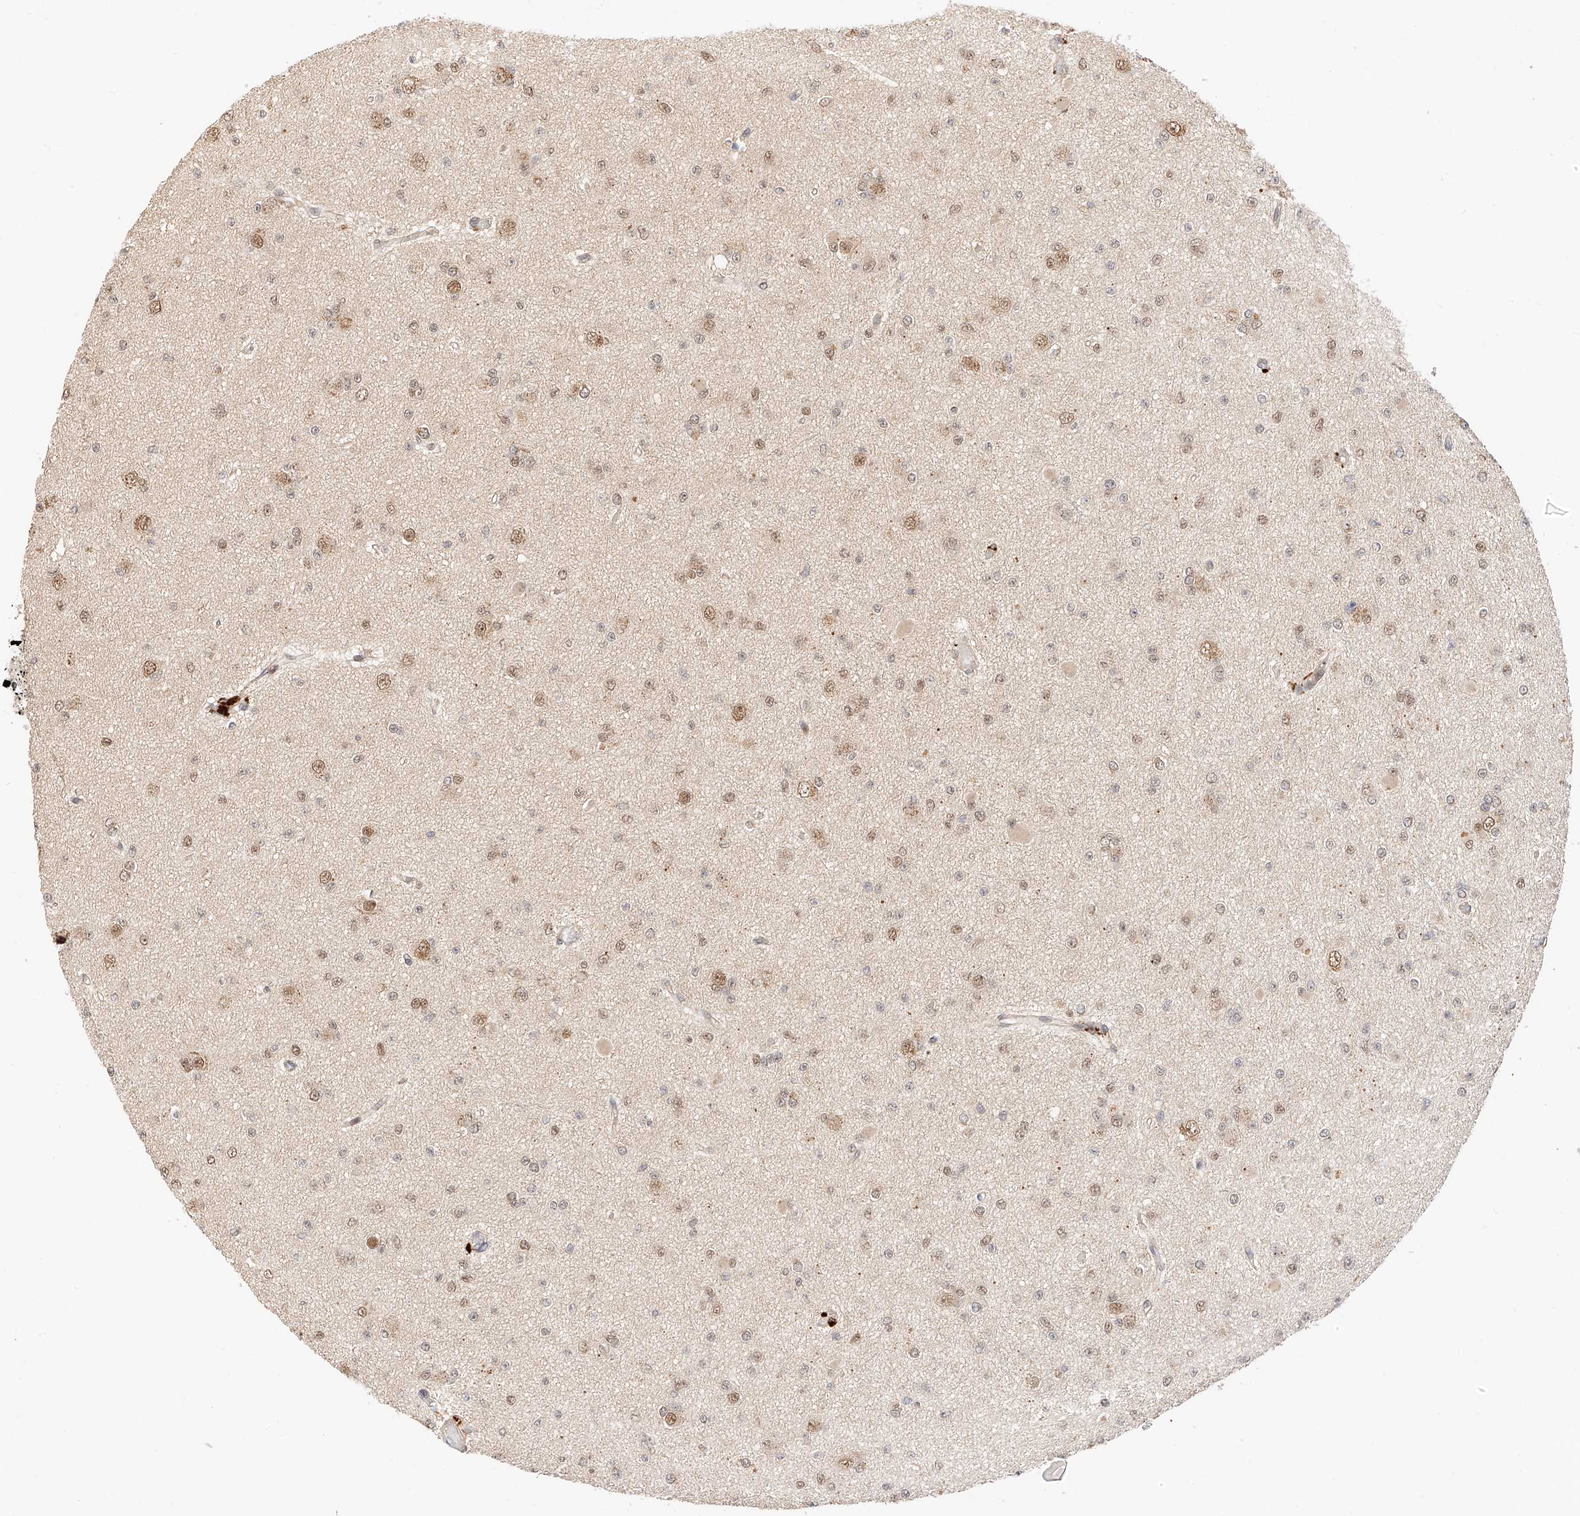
{"staining": {"intensity": "moderate", "quantity": ">75%", "location": "nuclear"}, "tissue": "glioma", "cell_type": "Tumor cells", "image_type": "cancer", "snomed": [{"axis": "morphology", "description": "Glioma, malignant, Low grade"}, {"axis": "topography", "description": "Brain"}], "caption": "DAB immunohistochemical staining of glioma displays moderate nuclear protein staining in approximately >75% of tumor cells.", "gene": "EIF4H", "patient": {"sex": "female", "age": 22}}